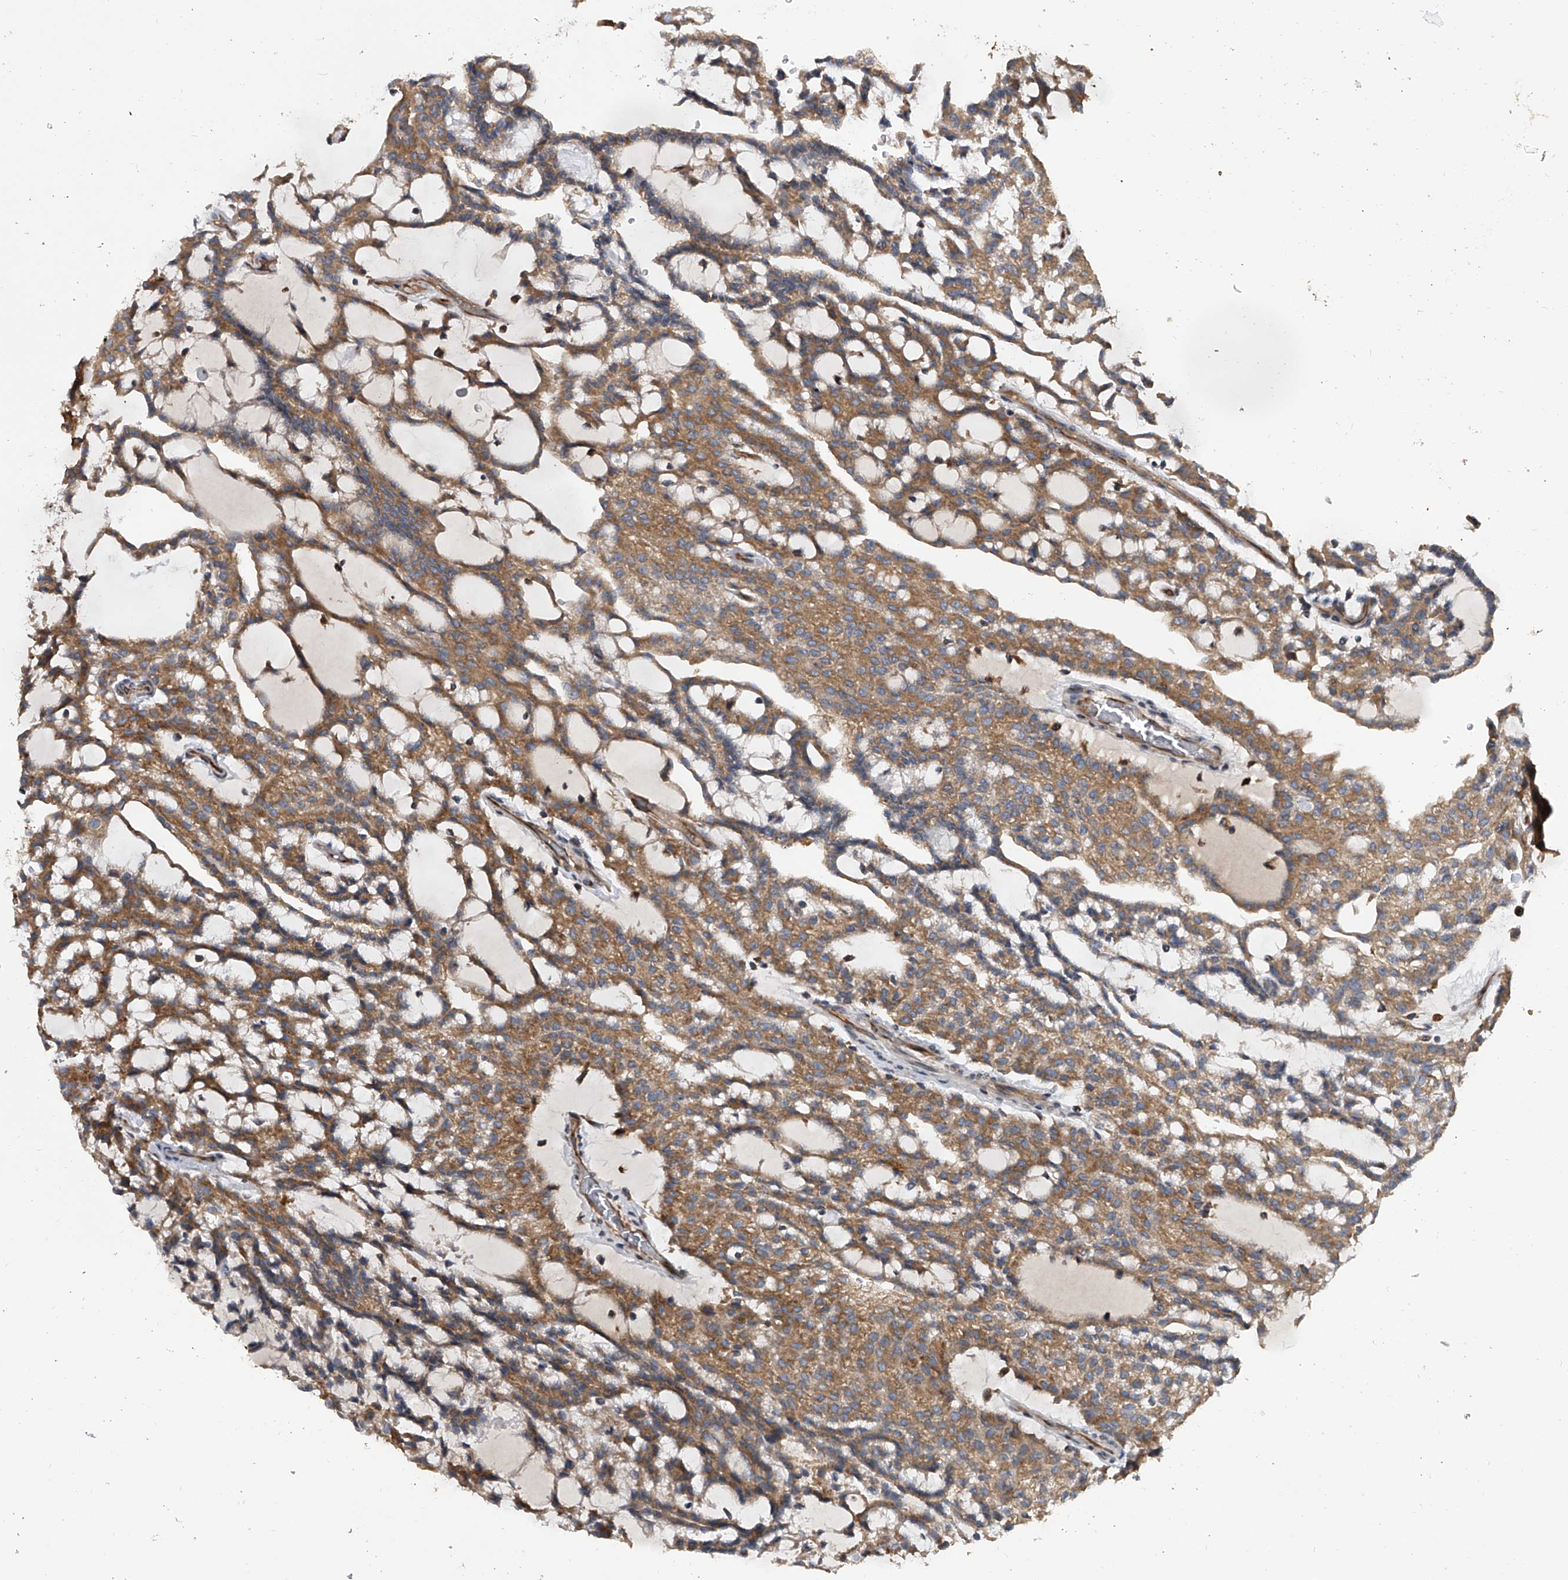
{"staining": {"intensity": "moderate", "quantity": ">75%", "location": "cytoplasmic/membranous"}, "tissue": "renal cancer", "cell_type": "Tumor cells", "image_type": "cancer", "snomed": [{"axis": "morphology", "description": "Adenocarcinoma, NOS"}, {"axis": "topography", "description": "Kidney"}], "caption": "A high-resolution histopathology image shows immunohistochemistry staining of renal cancer (adenocarcinoma), which reveals moderate cytoplasmic/membranous staining in approximately >75% of tumor cells.", "gene": "EXOC4", "patient": {"sex": "male", "age": 63}}